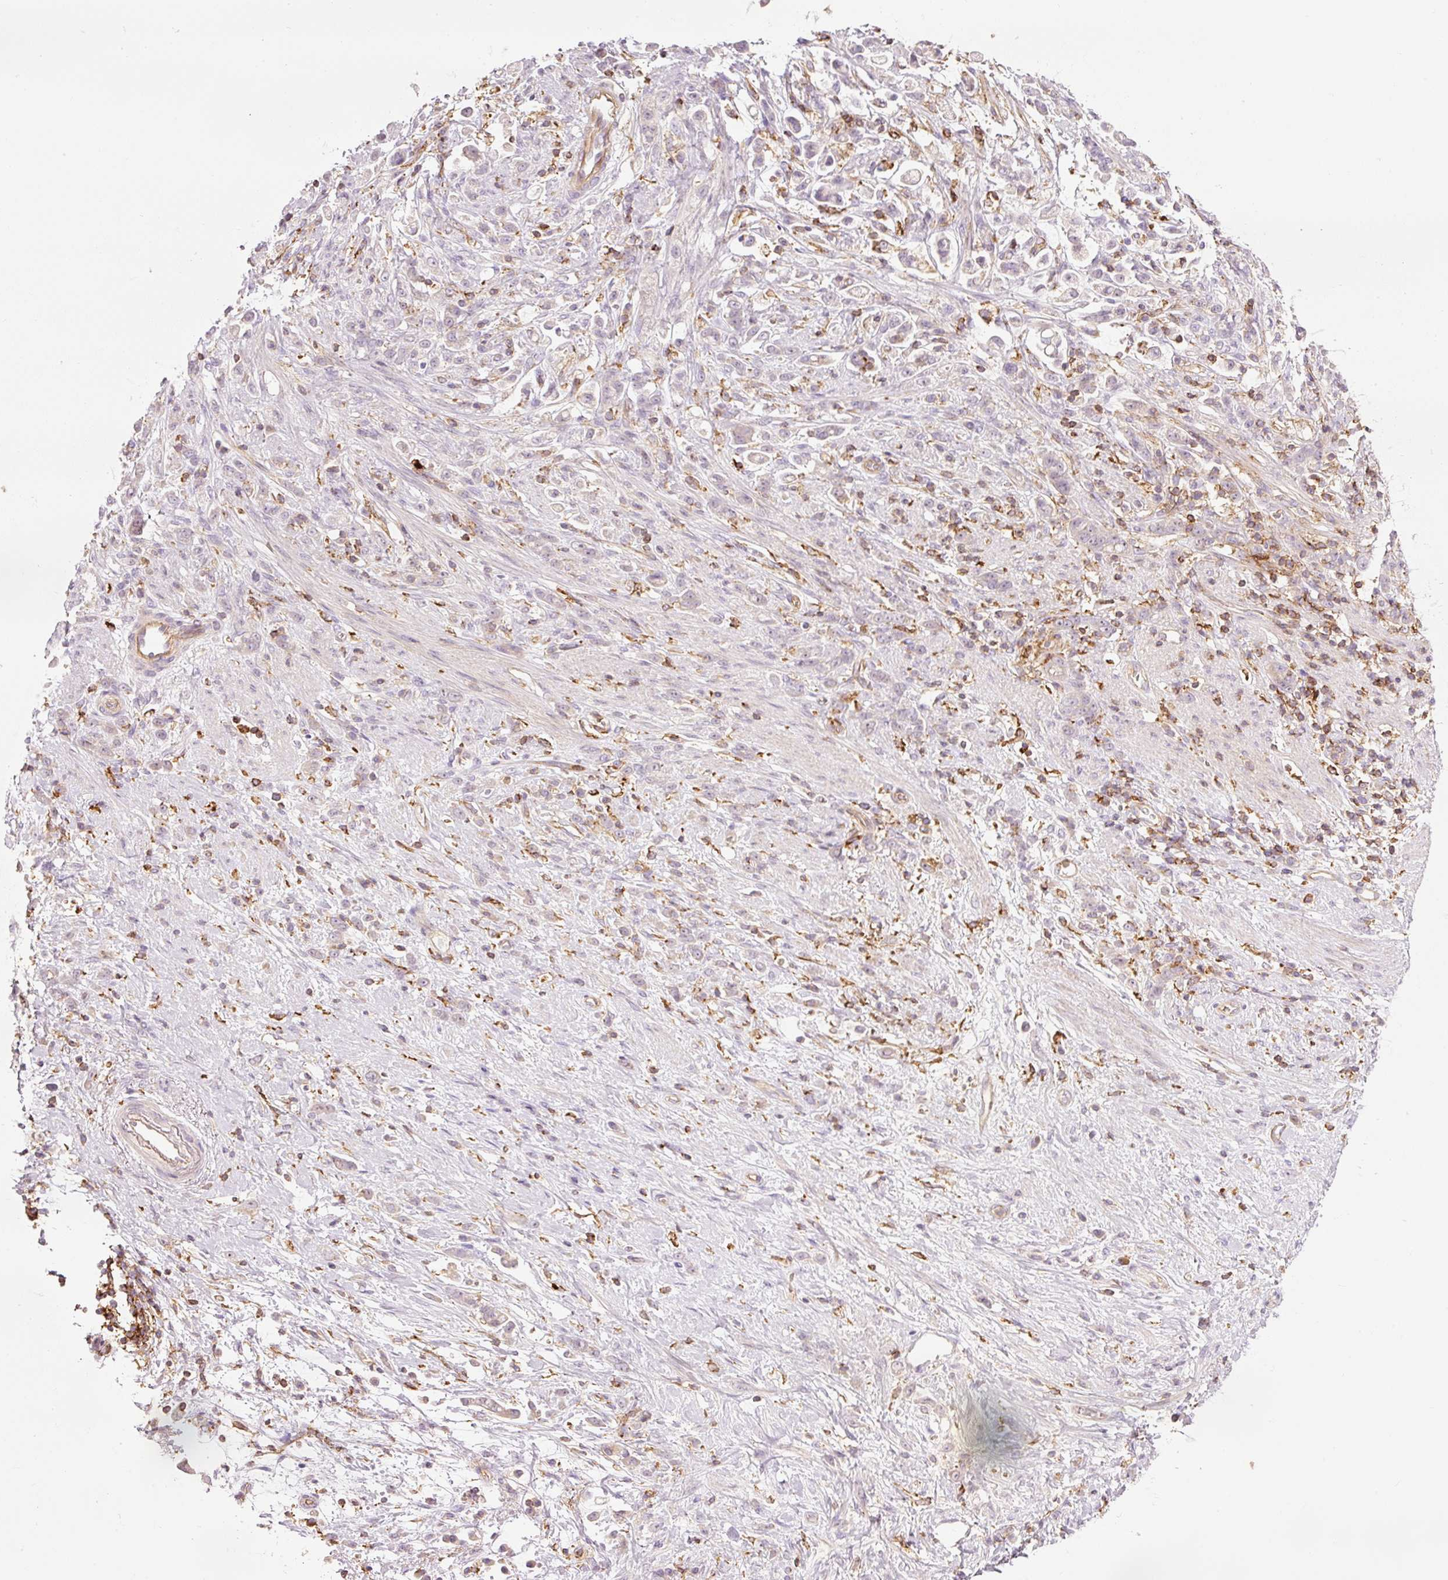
{"staining": {"intensity": "negative", "quantity": "none", "location": "none"}, "tissue": "stomach cancer", "cell_type": "Tumor cells", "image_type": "cancer", "snomed": [{"axis": "morphology", "description": "Adenocarcinoma, NOS"}, {"axis": "topography", "description": "Stomach"}], "caption": "Immunohistochemistry (IHC) photomicrograph of human stomach adenocarcinoma stained for a protein (brown), which exhibits no positivity in tumor cells.", "gene": "SIPA1", "patient": {"sex": "female", "age": 60}}